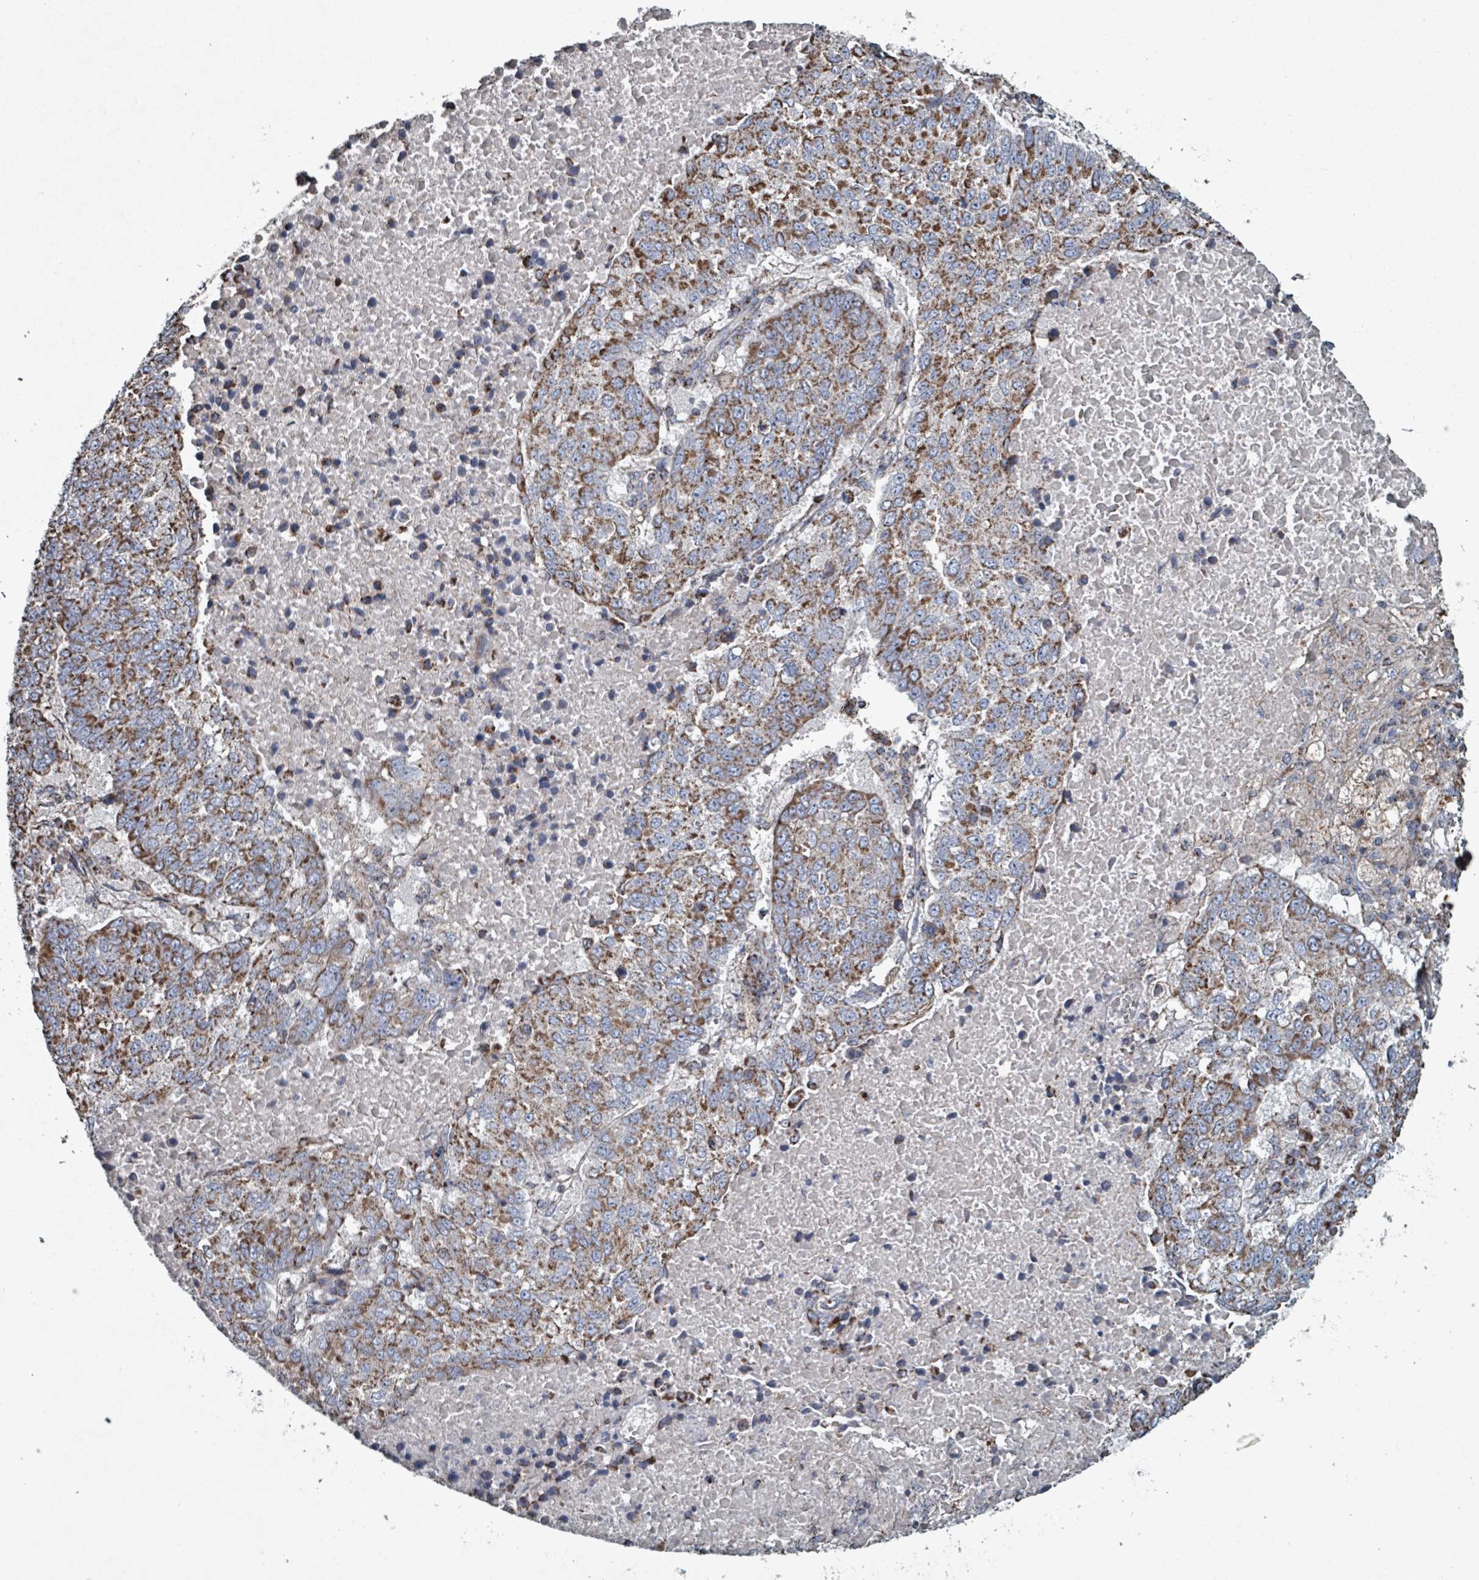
{"staining": {"intensity": "moderate", "quantity": ">75%", "location": "cytoplasmic/membranous"}, "tissue": "lung cancer", "cell_type": "Tumor cells", "image_type": "cancer", "snomed": [{"axis": "morphology", "description": "Squamous cell carcinoma, NOS"}, {"axis": "topography", "description": "Lung"}], "caption": "Brown immunohistochemical staining in human lung cancer (squamous cell carcinoma) displays moderate cytoplasmic/membranous positivity in about >75% of tumor cells.", "gene": "ABHD18", "patient": {"sex": "male", "age": 73}}